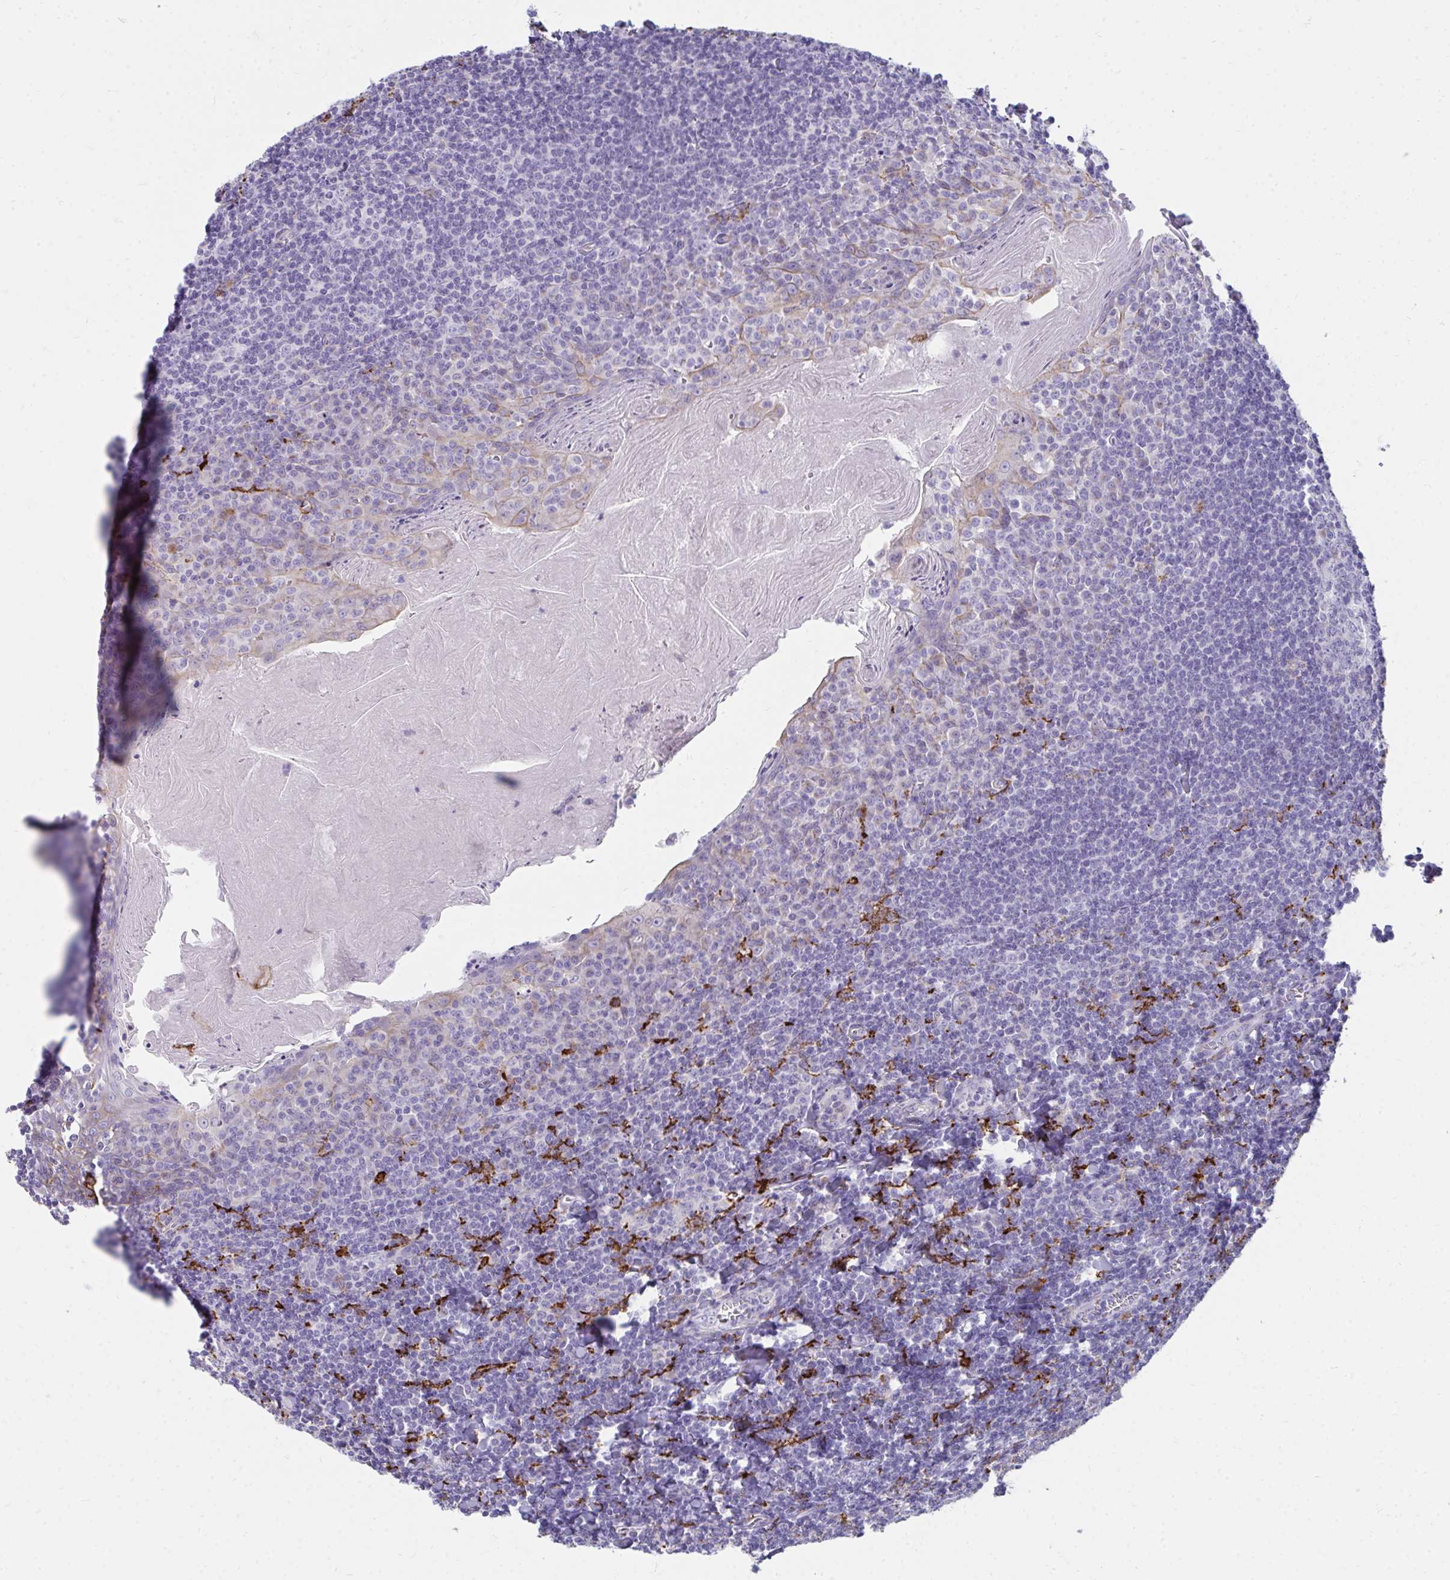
{"staining": {"intensity": "negative", "quantity": "none", "location": "none"}, "tissue": "tonsil", "cell_type": "Germinal center cells", "image_type": "normal", "snomed": [{"axis": "morphology", "description": "Normal tissue, NOS"}, {"axis": "topography", "description": "Tonsil"}], "caption": "DAB (3,3'-diaminobenzidine) immunohistochemical staining of normal tonsil reveals no significant positivity in germinal center cells. (DAB (3,3'-diaminobenzidine) immunohistochemistry with hematoxylin counter stain).", "gene": "CD163", "patient": {"sex": "male", "age": 27}}